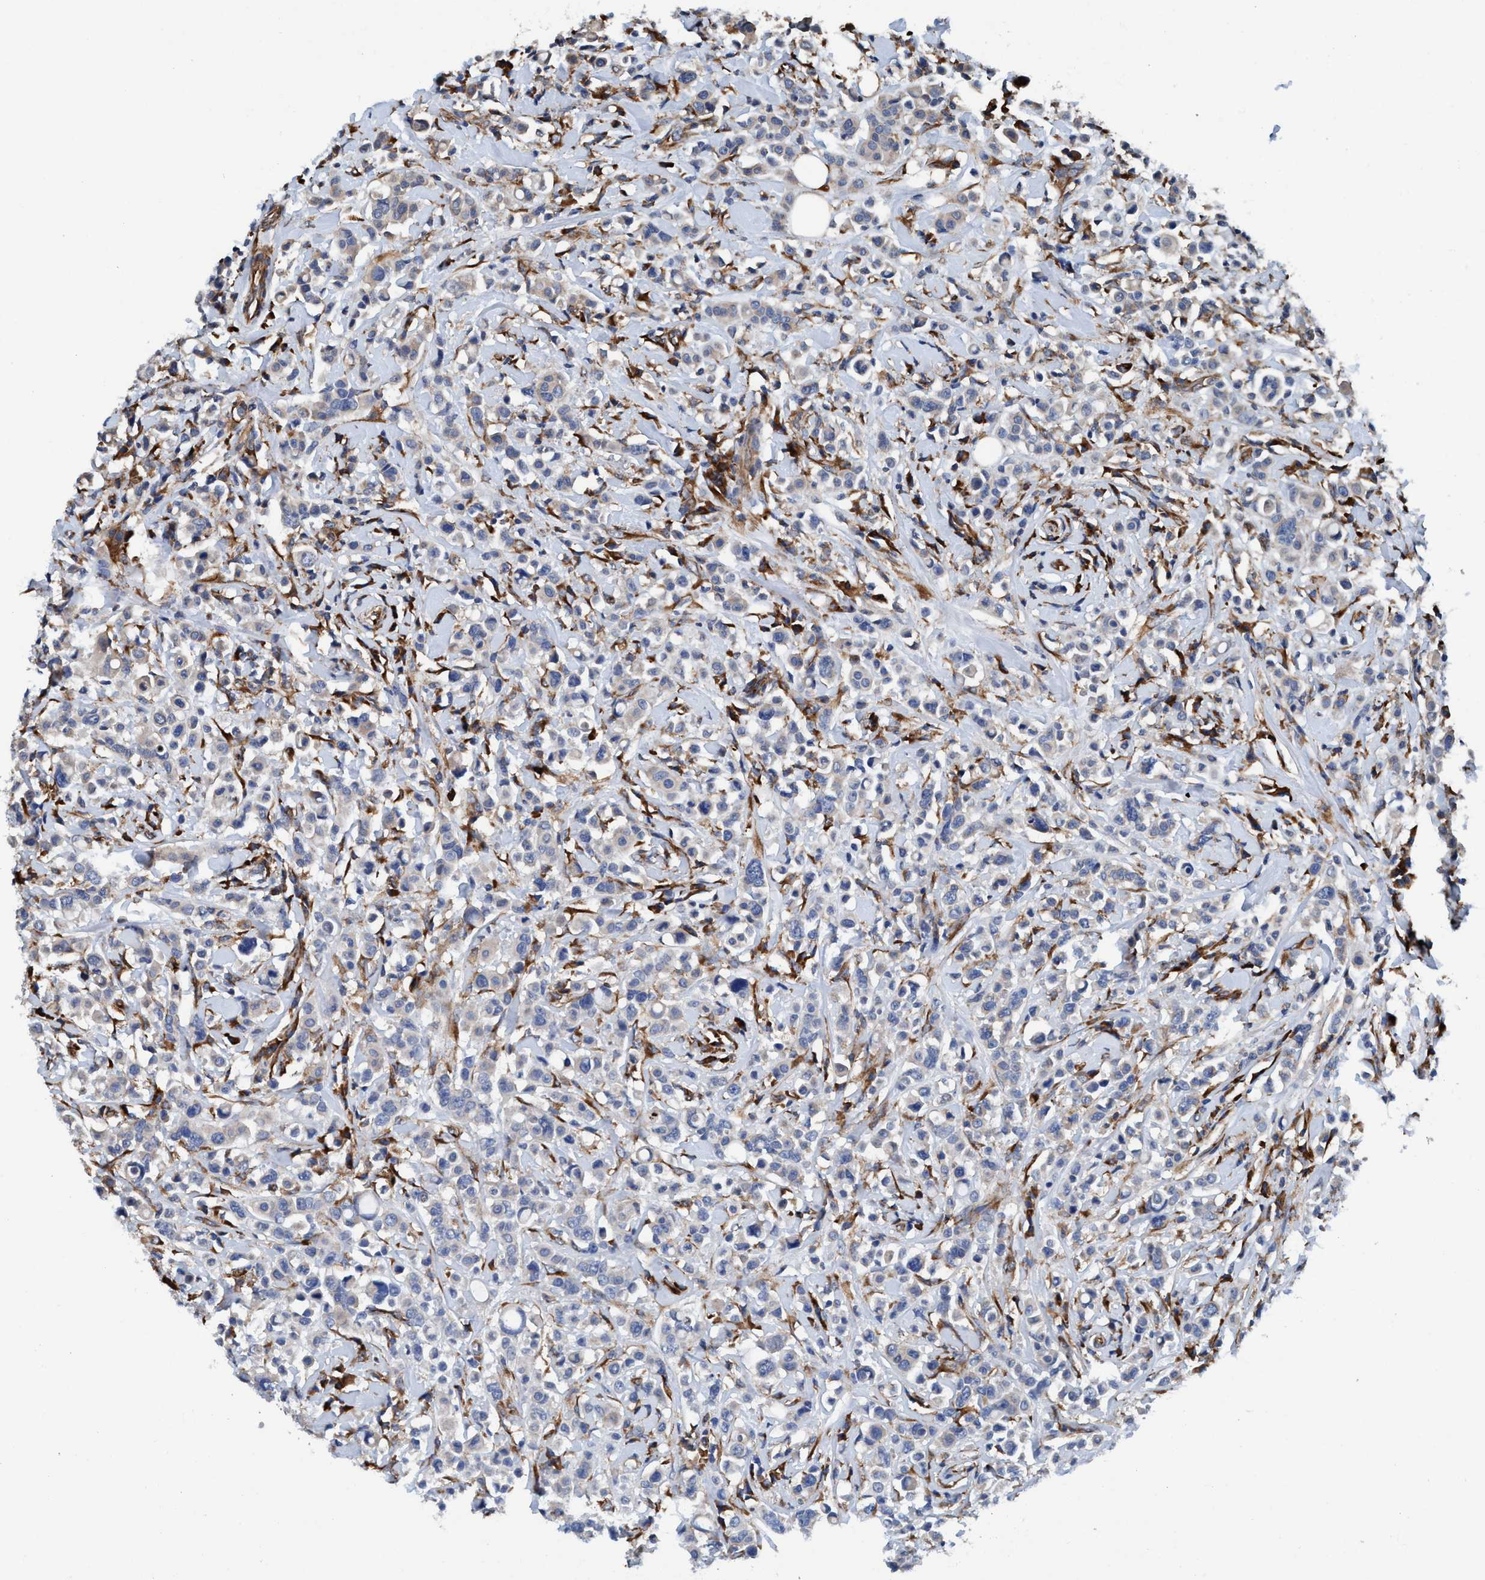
{"staining": {"intensity": "weak", "quantity": "<25%", "location": "cytoplasmic/membranous"}, "tissue": "breast cancer", "cell_type": "Tumor cells", "image_type": "cancer", "snomed": [{"axis": "morphology", "description": "Duct carcinoma"}, {"axis": "topography", "description": "Breast"}], "caption": "Tumor cells show no significant expression in breast cancer (invasive ductal carcinoma). The staining was performed using DAB to visualize the protein expression in brown, while the nuclei were stained in blue with hematoxylin (Magnification: 20x).", "gene": "ENDOG", "patient": {"sex": "female", "age": 27}}